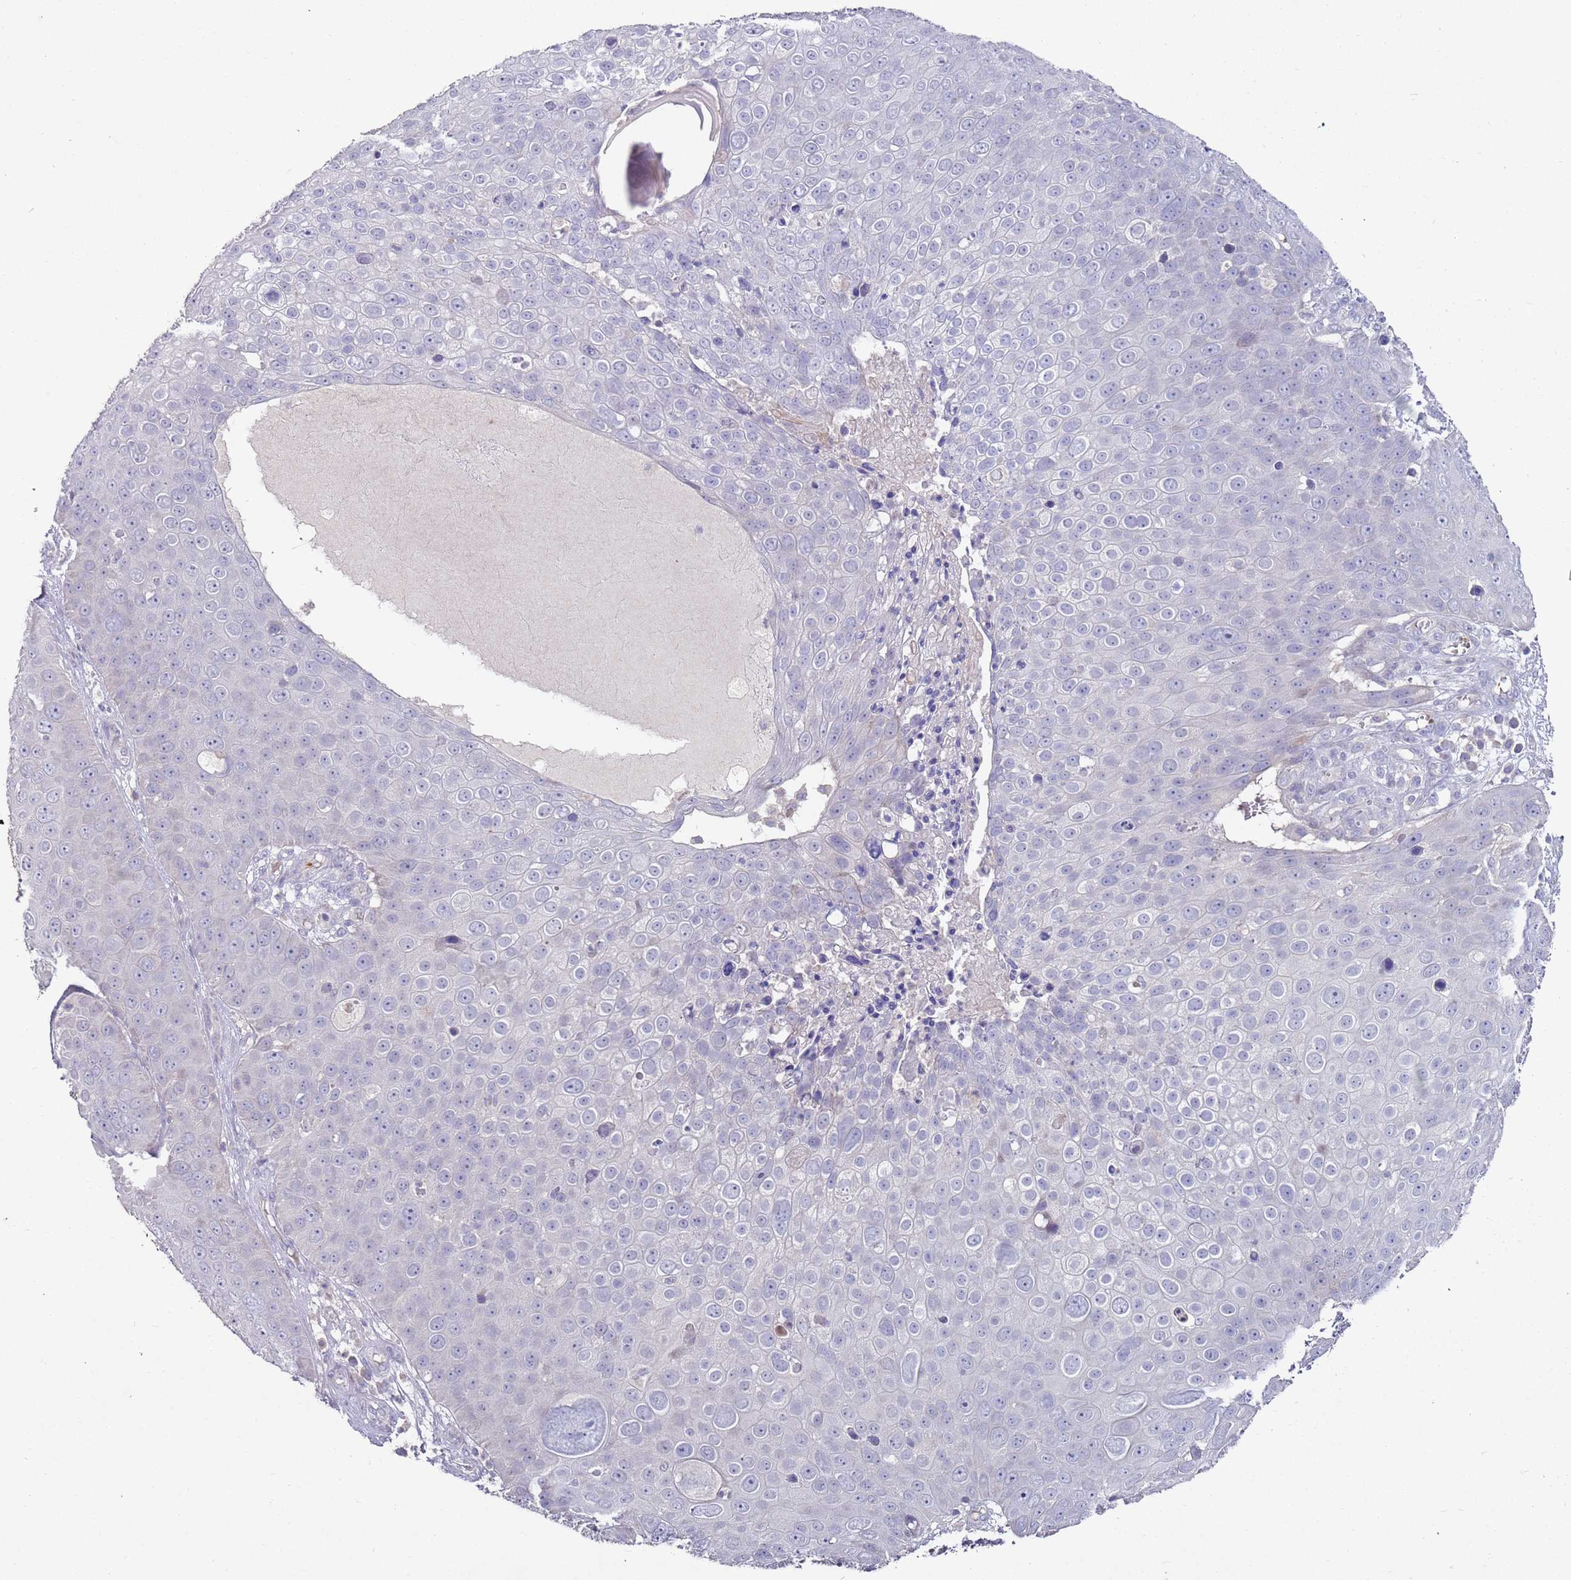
{"staining": {"intensity": "negative", "quantity": "none", "location": "none"}, "tissue": "skin cancer", "cell_type": "Tumor cells", "image_type": "cancer", "snomed": [{"axis": "morphology", "description": "Squamous cell carcinoma, NOS"}, {"axis": "topography", "description": "Skin"}], "caption": "The immunohistochemistry image has no significant expression in tumor cells of skin squamous cell carcinoma tissue.", "gene": "LACC1", "patient": {"sex": "male", "age": 71}}